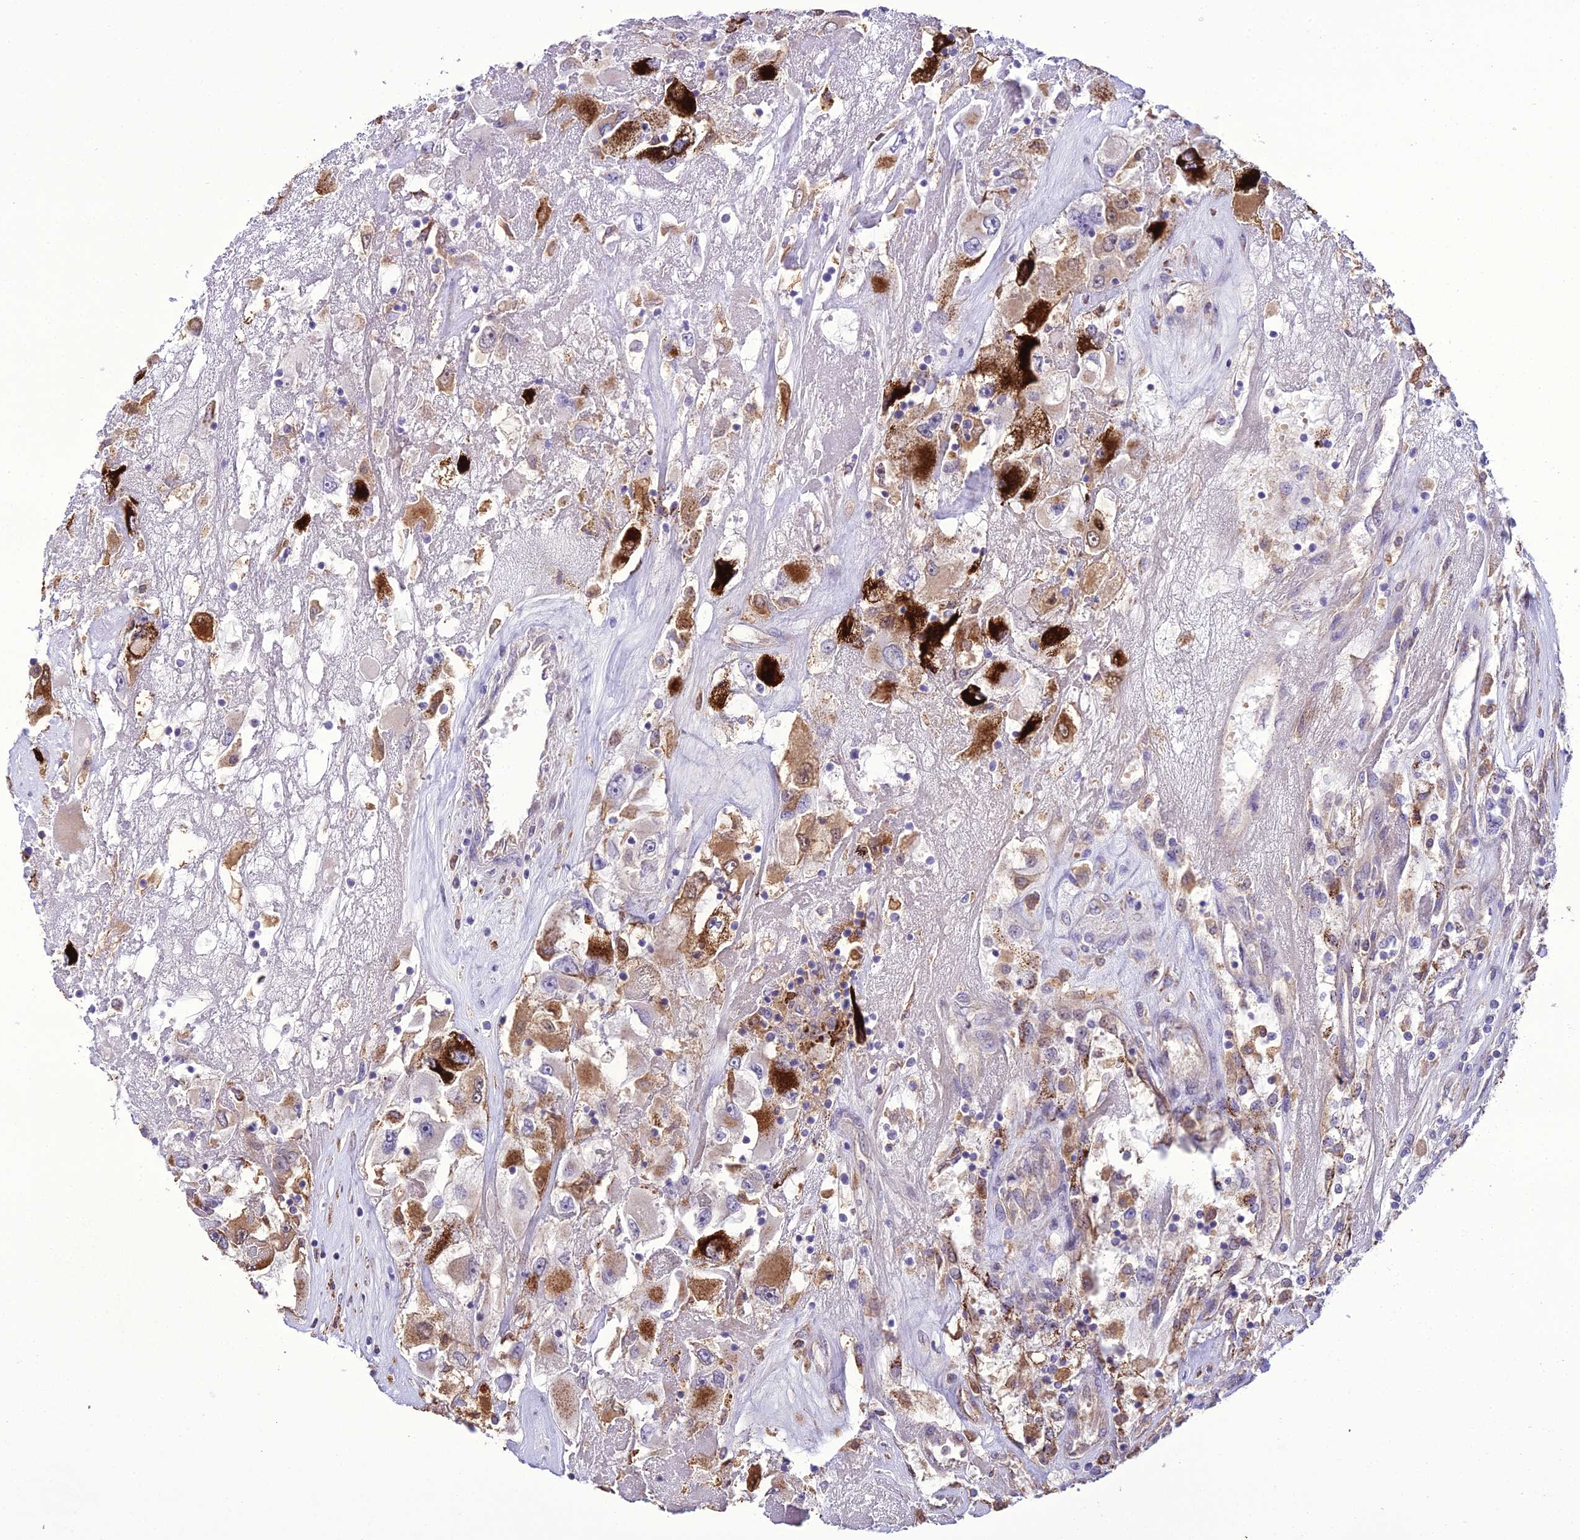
{"staining": {"intensity": "strong", "quantity": "<25%", "location": "cytoplasmic/membranous"}, "tissue": "renal cancer", "cell_type": "Tumor cells", "image_type": "cancer", "snomed": [{"axis": "morphology", "description": "Adenocarcinoma, NOS"}, {"axis": "topography", "description": "Kidney"}], "caption": "Immunohistochemistry (DAB (3,3'-diaminobenzidine)) staining of renal adenocarcinoma reveals strong cytoplasmic/membranous protein expression in about <25% of tumor cells.", "gene": "TBC1D24", "patient": {"sex": "female", "age": 52}}